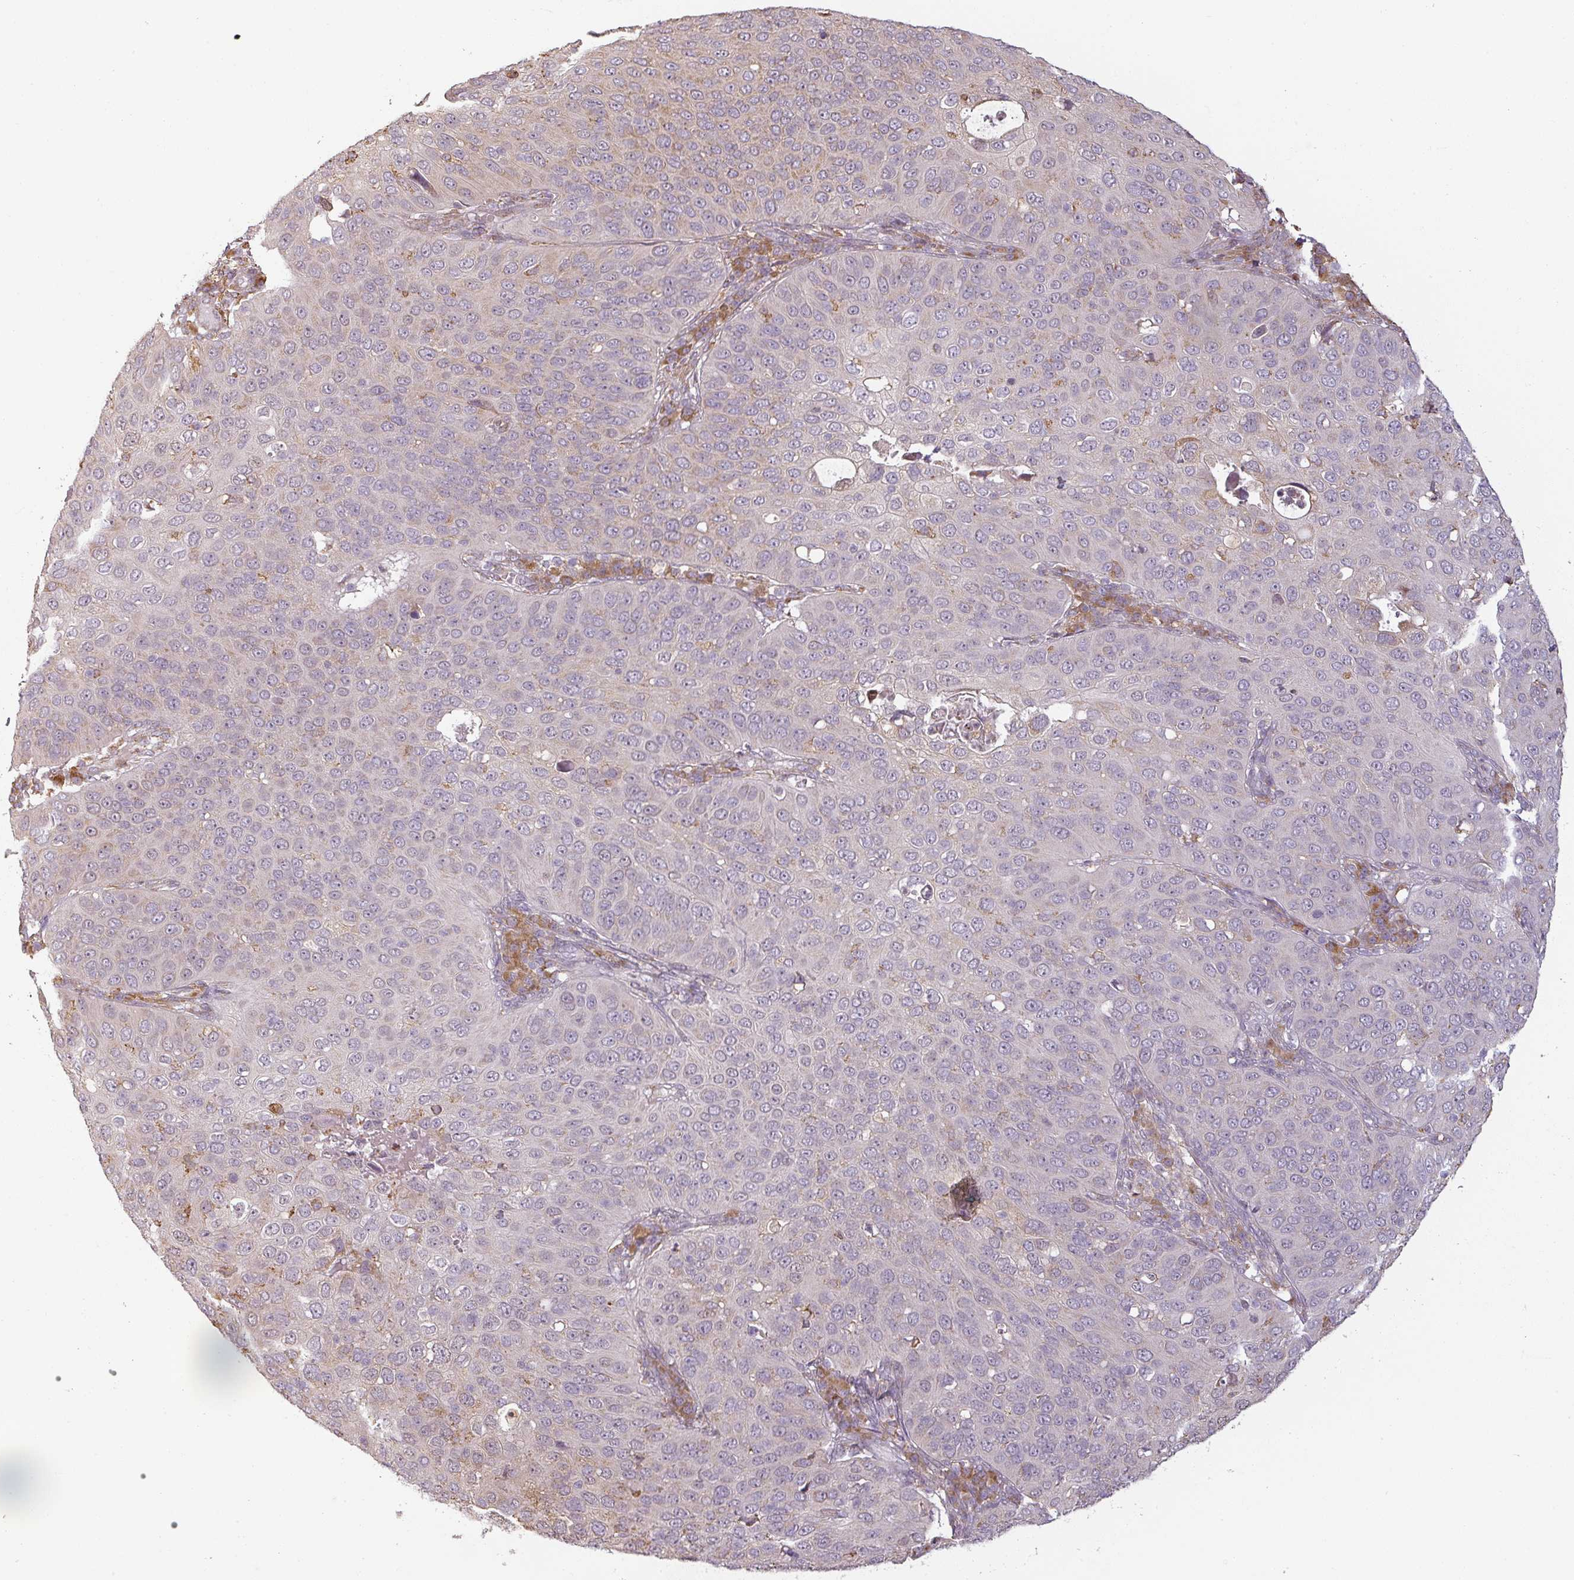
{"staining": {"intensity": "weak", "quantity": "<25%", "location": "cytoplasmic/membranous"}, "tissue": "cervical cancer", "cell_type": "Tumor cells", "image_type": "cancer", "snomed": [{"axis": "morphology", "description": "Squamous cell carcinoma, NOS"}, {"axis": "topography", "description": "Cervix"}], "caption": "High power microscopy micrograph of an IHC histopathology image of cervical squamous cell carcinoma, revealing no significant positivity in tumor cells.", "gene": "CCDC144A", "patient": {"sex": "female", "age": 36}}